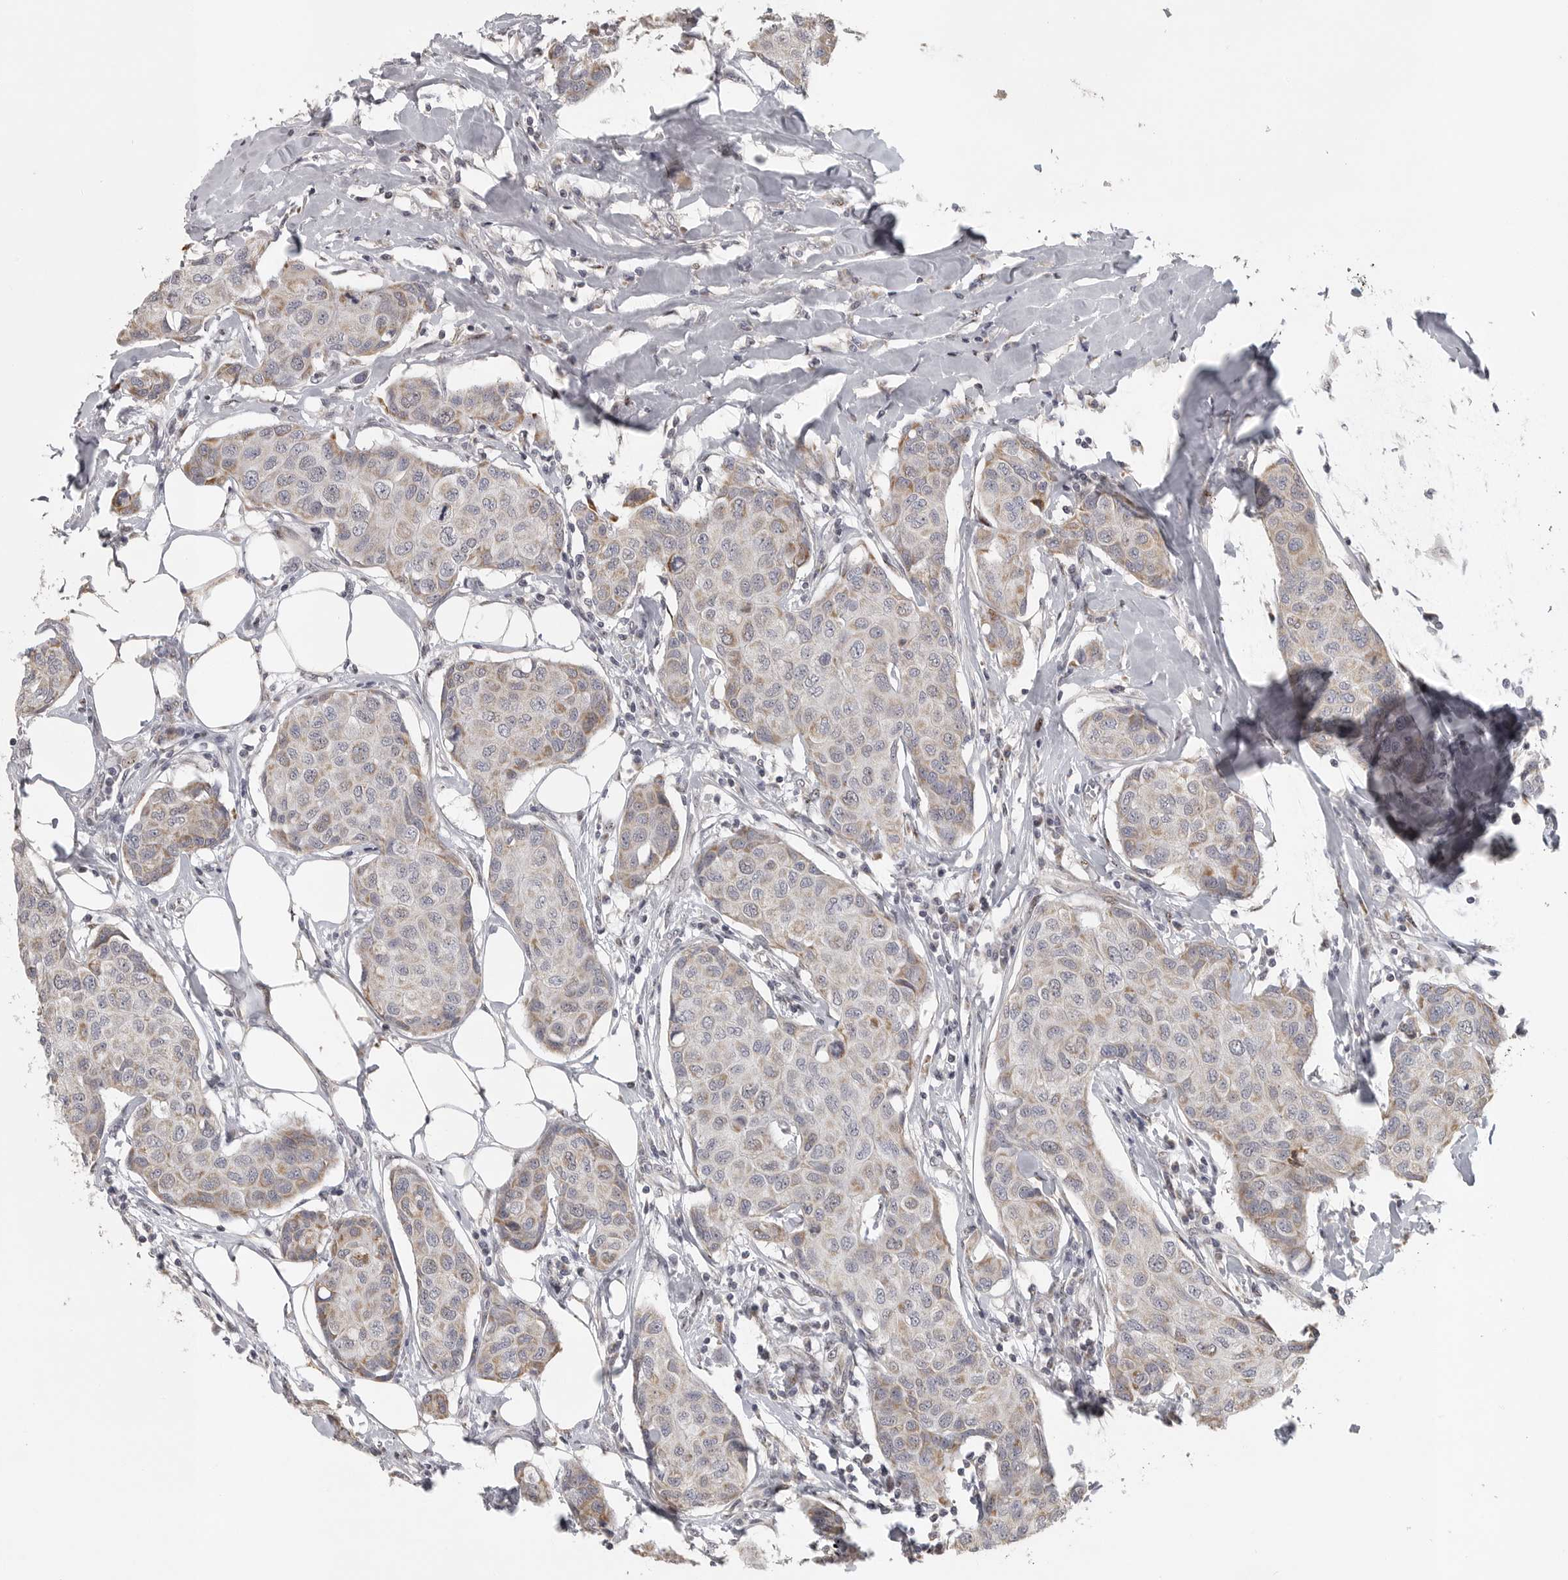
{"staining": {"intensity": "weak", "quantity": "<25%", "location": "cytoplasmic/membranous"}, "tissue": "breast cancer", "cell_type": "Tumor cells", "image_type": "cancer", "snomed": [{"axis": "morphology", "description": "Duct carcinoma"}, {"axis": "topography", "description": "Breast"}], "caption": "IHC of human infiltrating ductal carcinoma (breast) demonstrates no staining in tumor cells.", "gene": "POLE2", "patient": {"sex": "female", "age": 80}}